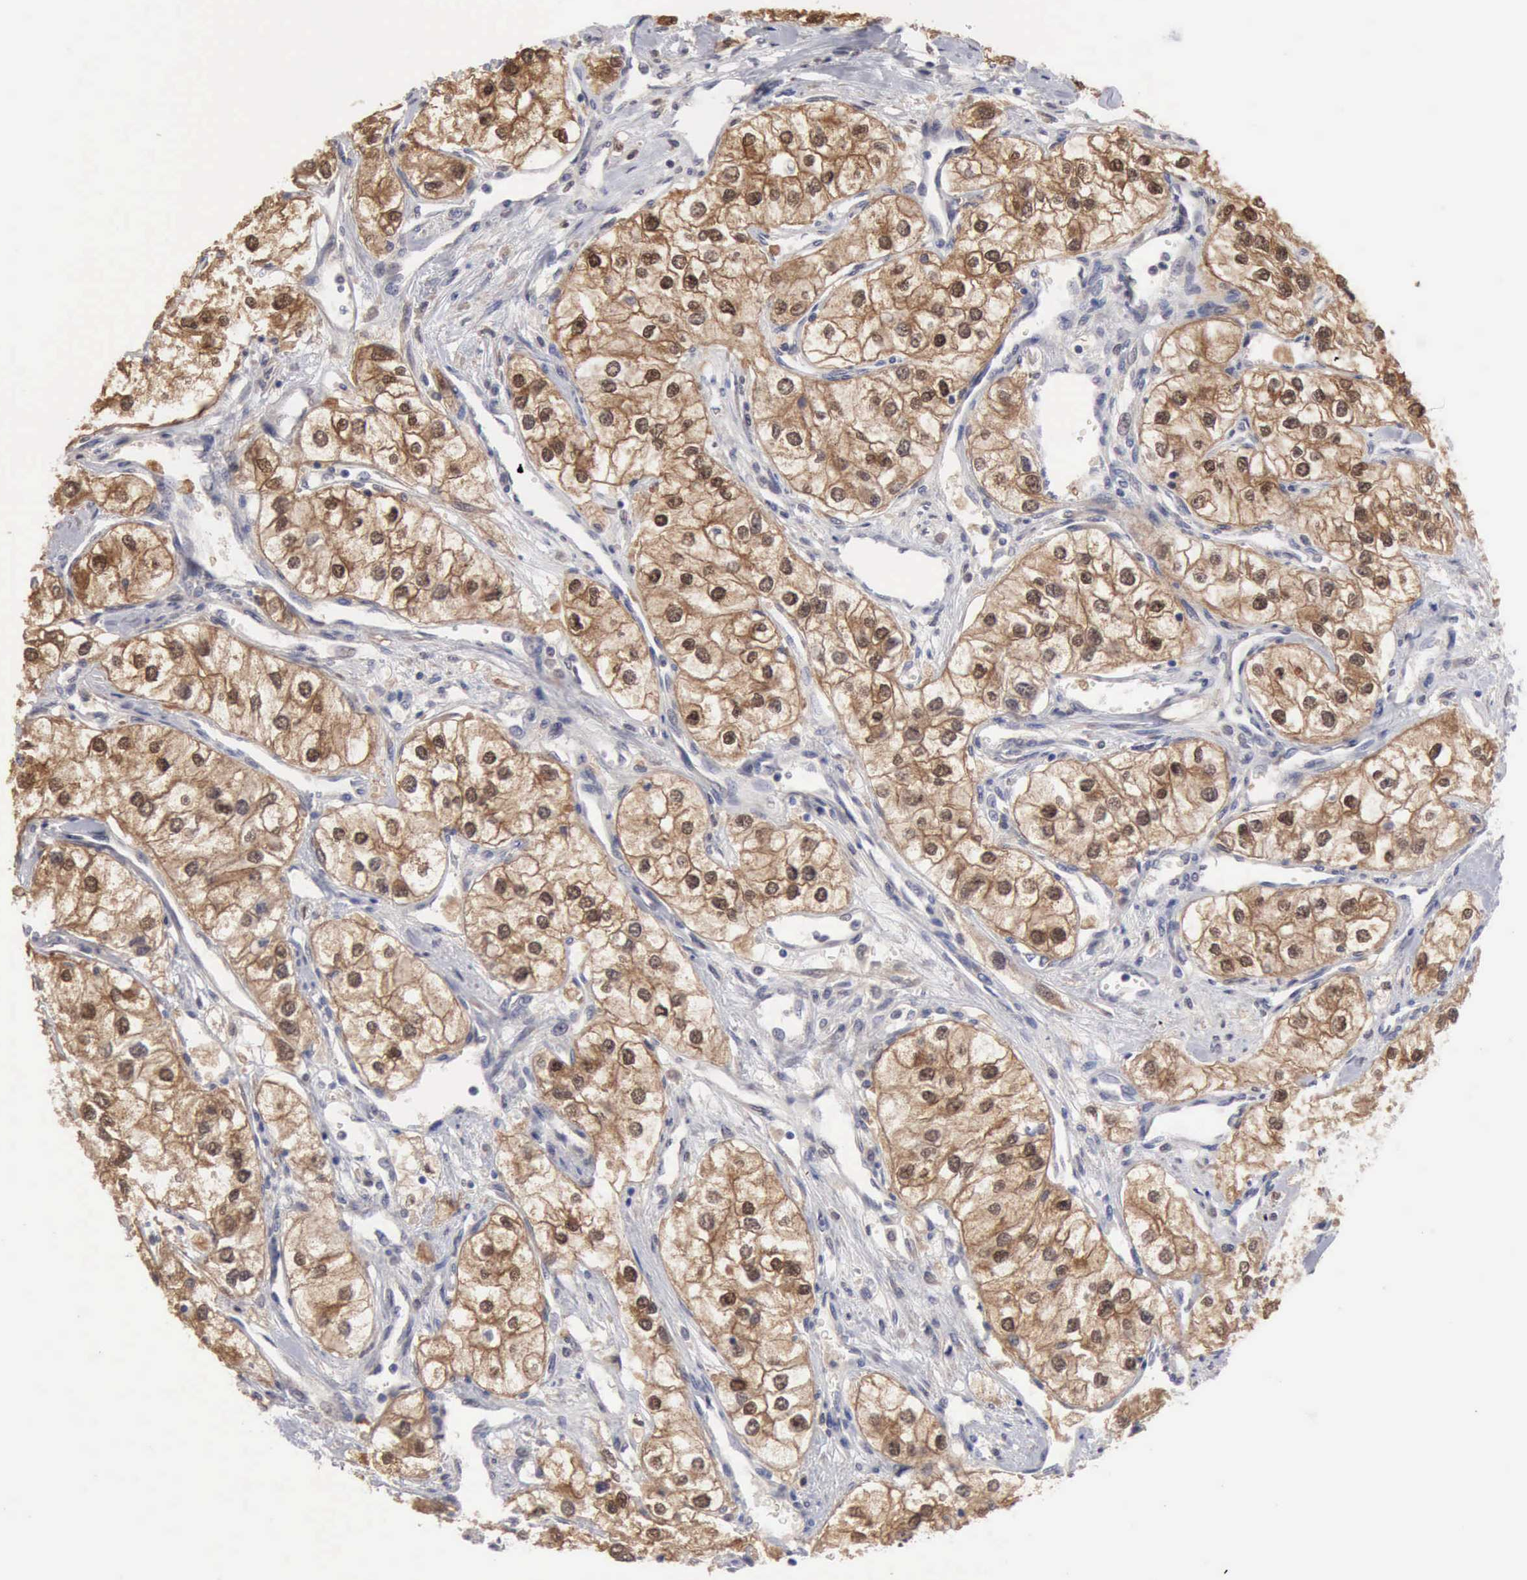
{"staining": {"intensity": "moderate", "quantity": "25%-75%", "location": "cytoplasmic/membranous,nuclear"}, "tissue": "renal cancer", "cell_type": "Tumor cells", "image_type": "cancer", "snomed": [{"axis": "morphology", "description": "Adenocarcinoma, NOS"}, {"axis": "topography", "description": "Kidney"}], "caption": "Immunohistochemistry of renal adenocarcinoma exhibits medium levels of moderate cytoplasmic/membranous and nuclear expression in about 25%-75% of tumor cells.", "gene": "PTGR2", "patient": {"sex": "male", "age": 57}}